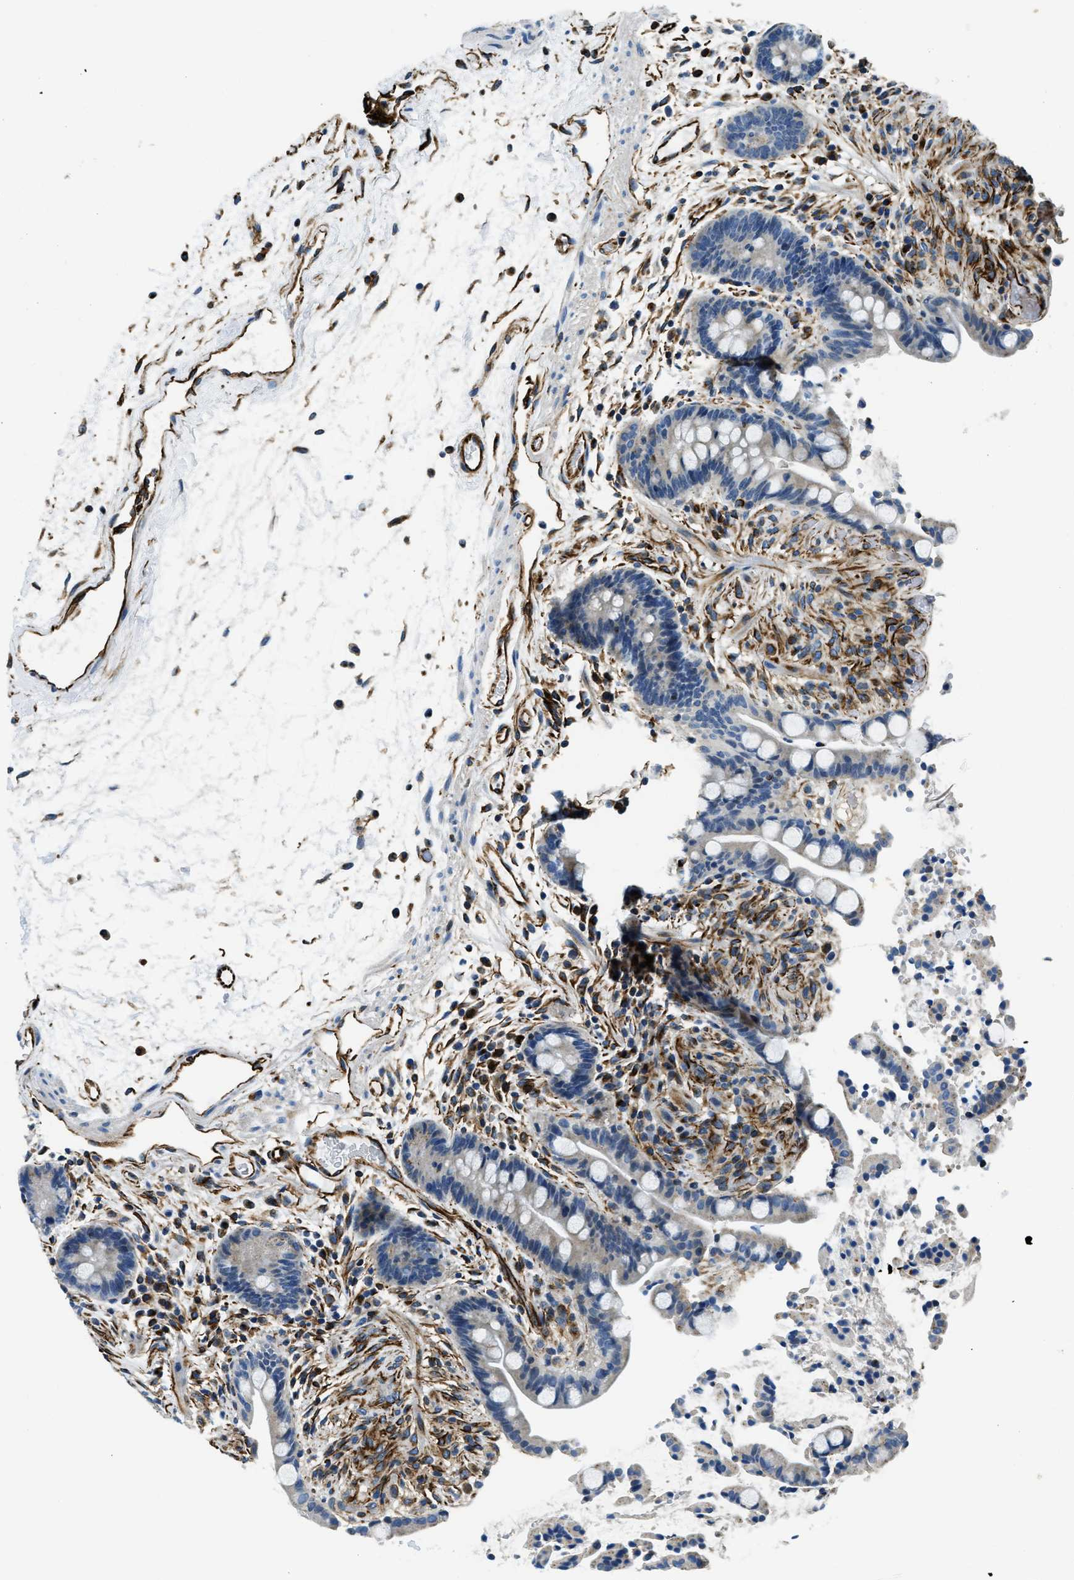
{"staining": {"intensity": "strong", "quantity": ">75%", "location": "cytoplasmic/membranous"}, "tissue": "colon", "cell_type": "Endothelial cells", "image_type": "normal", "snomed": [{"axis": "morphology", "description": "Normal tissue, NOS"}, {"axis": "topography", "description": "Colon"}], "caption": "IHC (DAB) staining of unremarkable colon demonstrates strong cytoplasmic/membranous protein expression in about >75% of endothelial cells.", "gene": "GNS", "patient": {"sex": "male", "age": 73}}